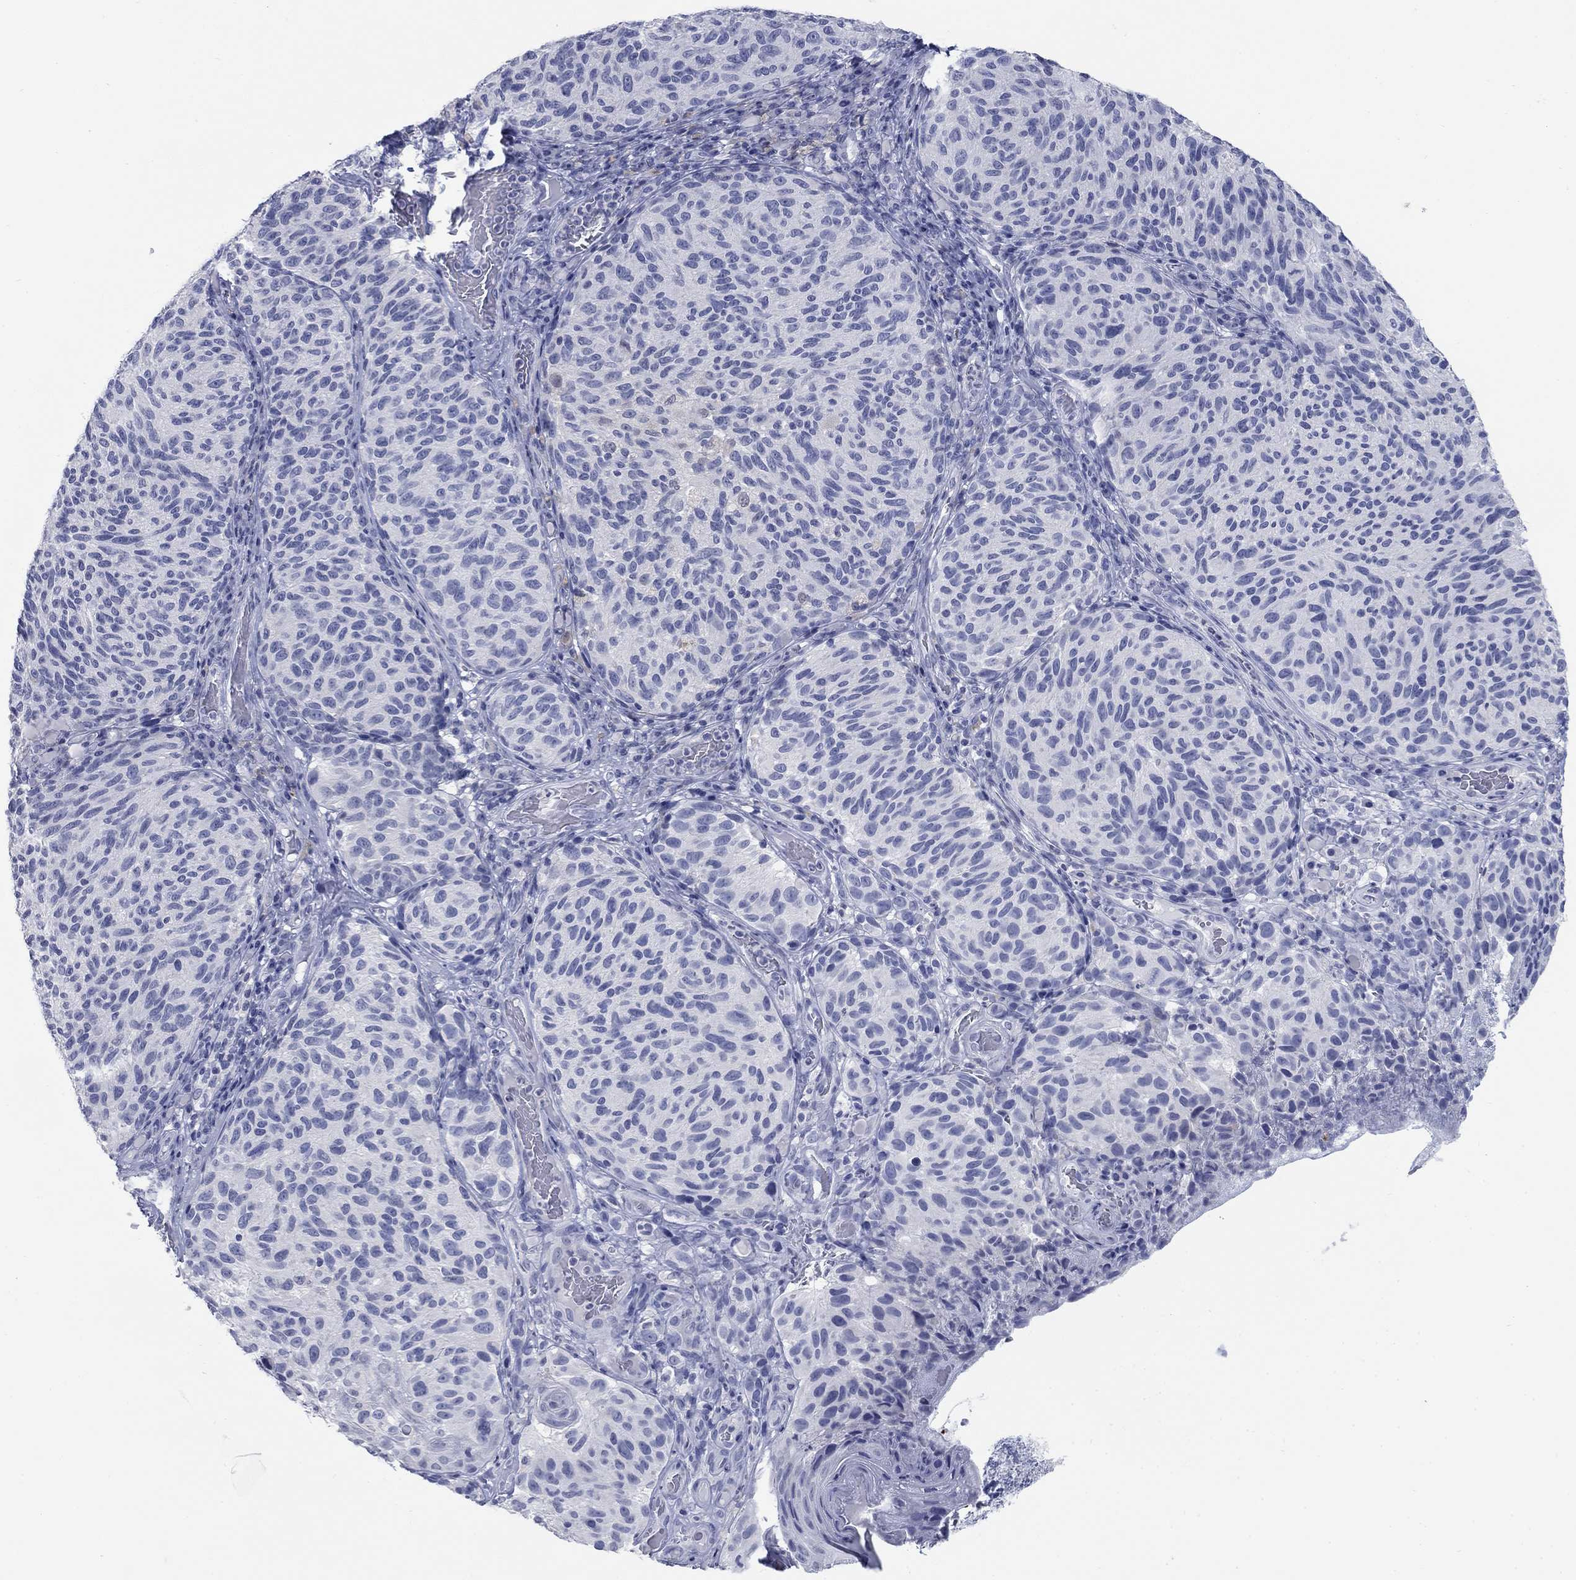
{"staining": {"intensity": "negative", "quantity": "none", "location": "none"}, "tissue": "melanoma", "cell_type": "Tumor cells", "image_type": "cancer", "snomed": [{"axis": "morphology", "description": "Malignant melanoma, NOS"}, {"axis": "topography", "description": "Skin"}], "caption": "Histopathology image shows no significant protein positivity in tumor cells of melanoma. The staining is performed using DAB (3,3'-diaminobenzidine) brown chromogen with nuclei counter-stained in using hematoxylin.", "gene": "ATP6V1G2", "patient": {"sex": "female", "age": 73}}